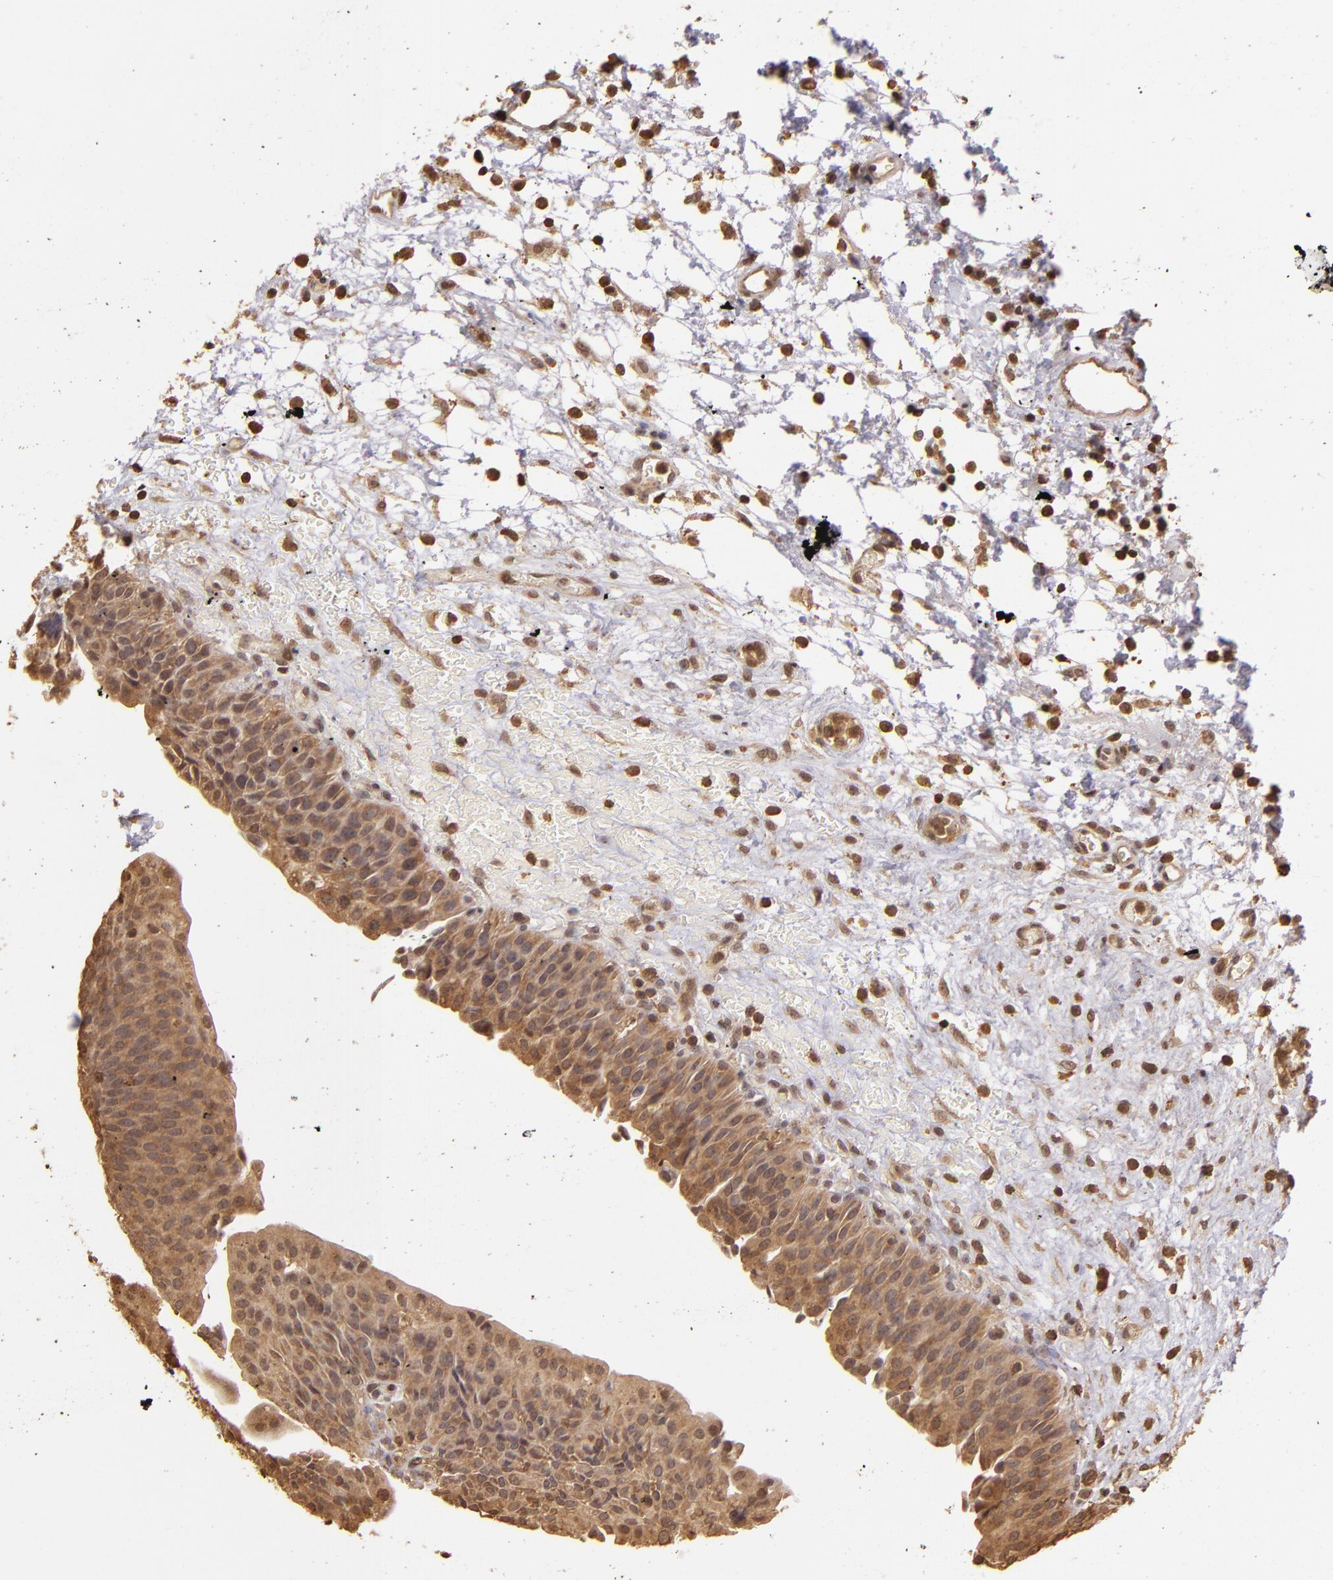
{"staining": {"intensity": "moderate", "quantity": ">75%", "location": "cytoplasmic/membranous"}, "tissue": "urinary bladder", "cell_type": "Urothelial cells", "image_type": "normal", "snomed": [{"axis": "morphology", "description": "Normal tissue, NOS"}, {"axis": "topography", "description": "Smooth muscle"}, {"axis": "topography", "description": "Urinary bladder"}], "caption": "Immunohistochemistry (IHC) image of normal urinary bladder: human urinary bladder stained using immunohistochemistry reveals medium levels of moderate protein expression localized specifically in the cytoplasmic/membranous of urothelial cells, appearing as a cytoplasmic/membranous brown color.", "gene": "ARPC2", "patient": {"sex": "male", "age": 35}}